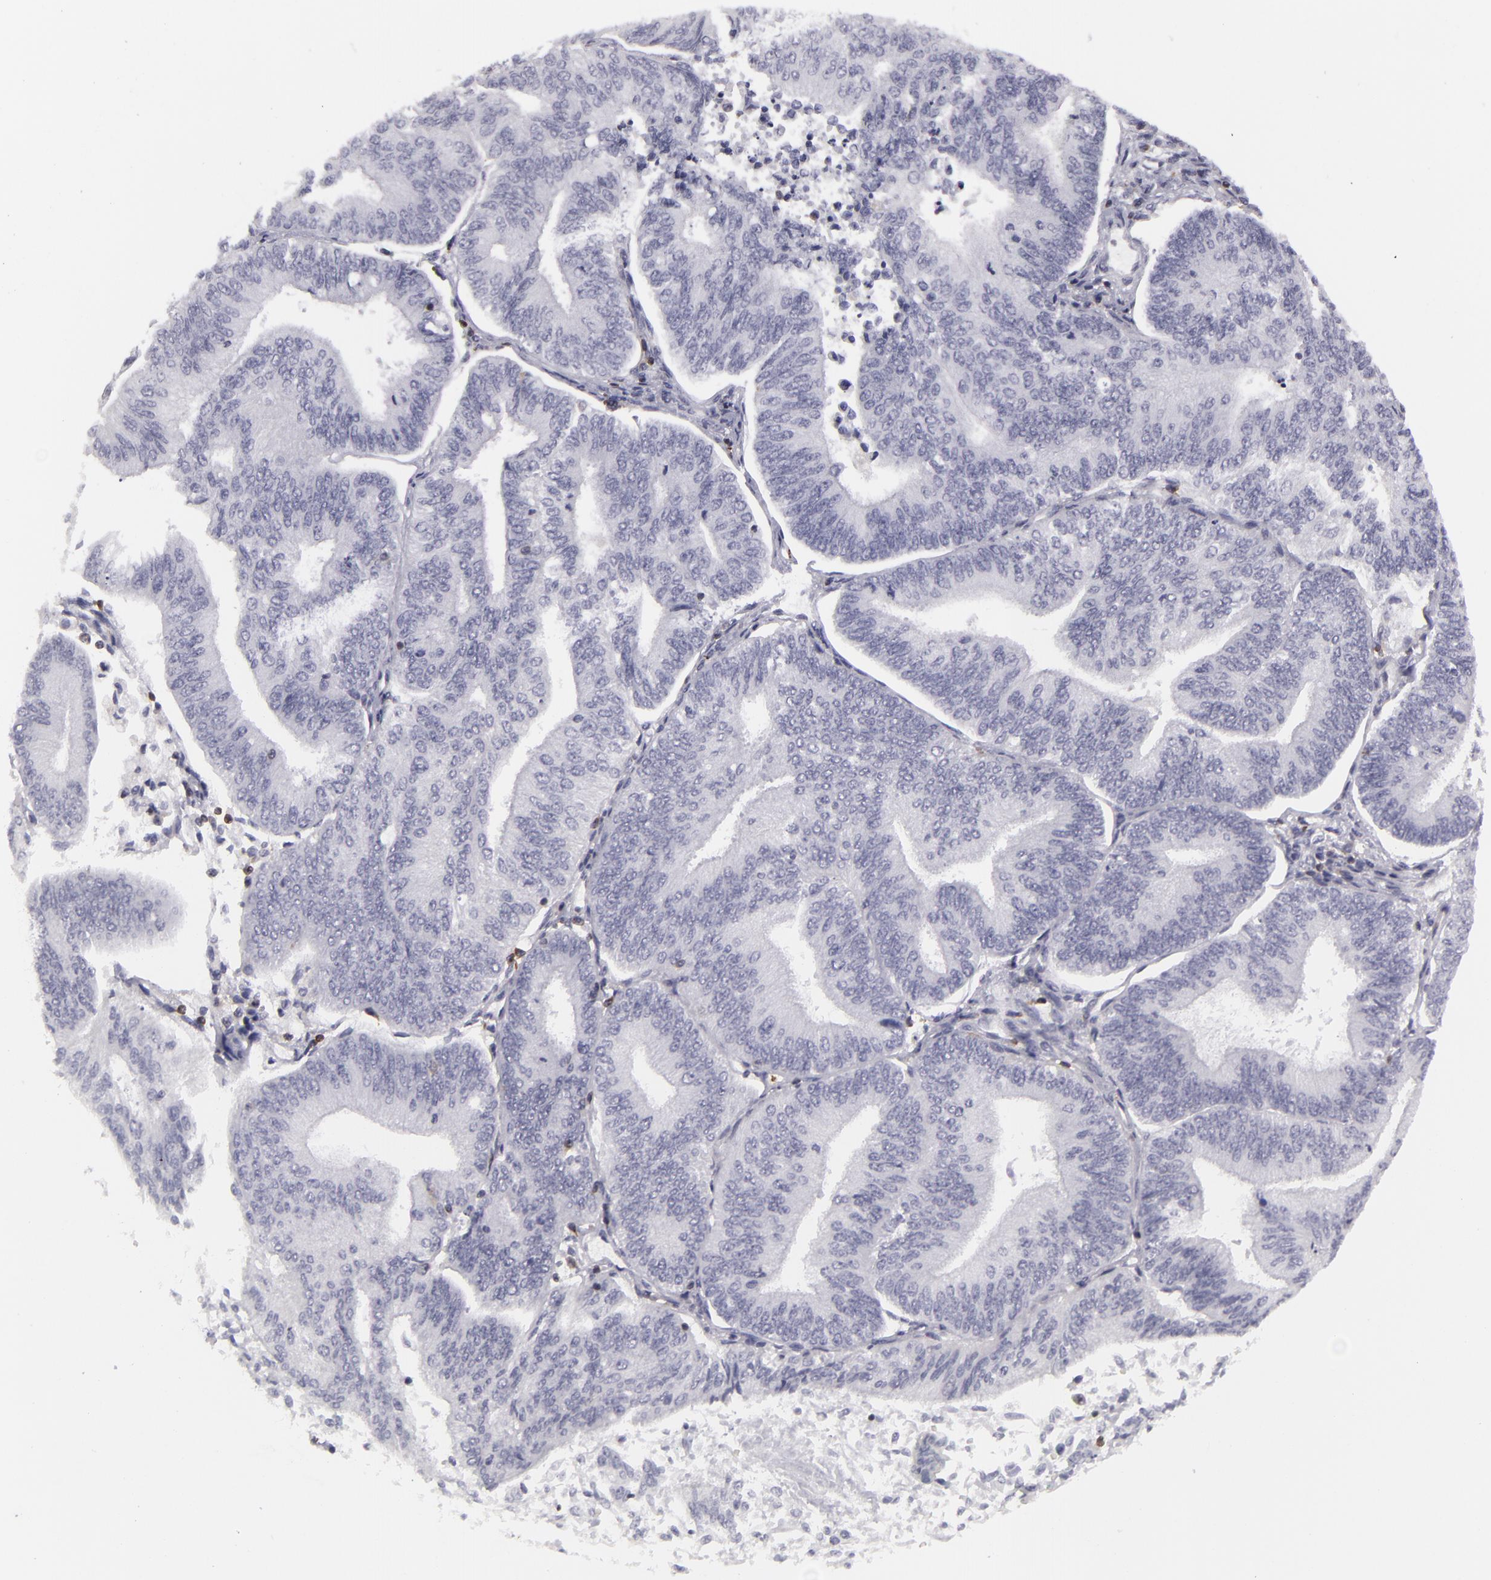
{"staining": {"intensity": "negative", "quantity": "none", "location": "none"}, "tissue": "endometrial cancer", "cell_type": "Tumor cells", "image_type": "cancer", "snomed": [{"axis": "morphology", "description": "Adenocarcinoma, NOS"}, {"axis": "topography", "description": "Endometrium"}], "caption": "A histopathology image of endometrial adenocarcinoma stained for a protein exhibits no brown staining in tumor cells.", "gene": "KCNAB2", "patient": {"sex": "female", "age": 55}}